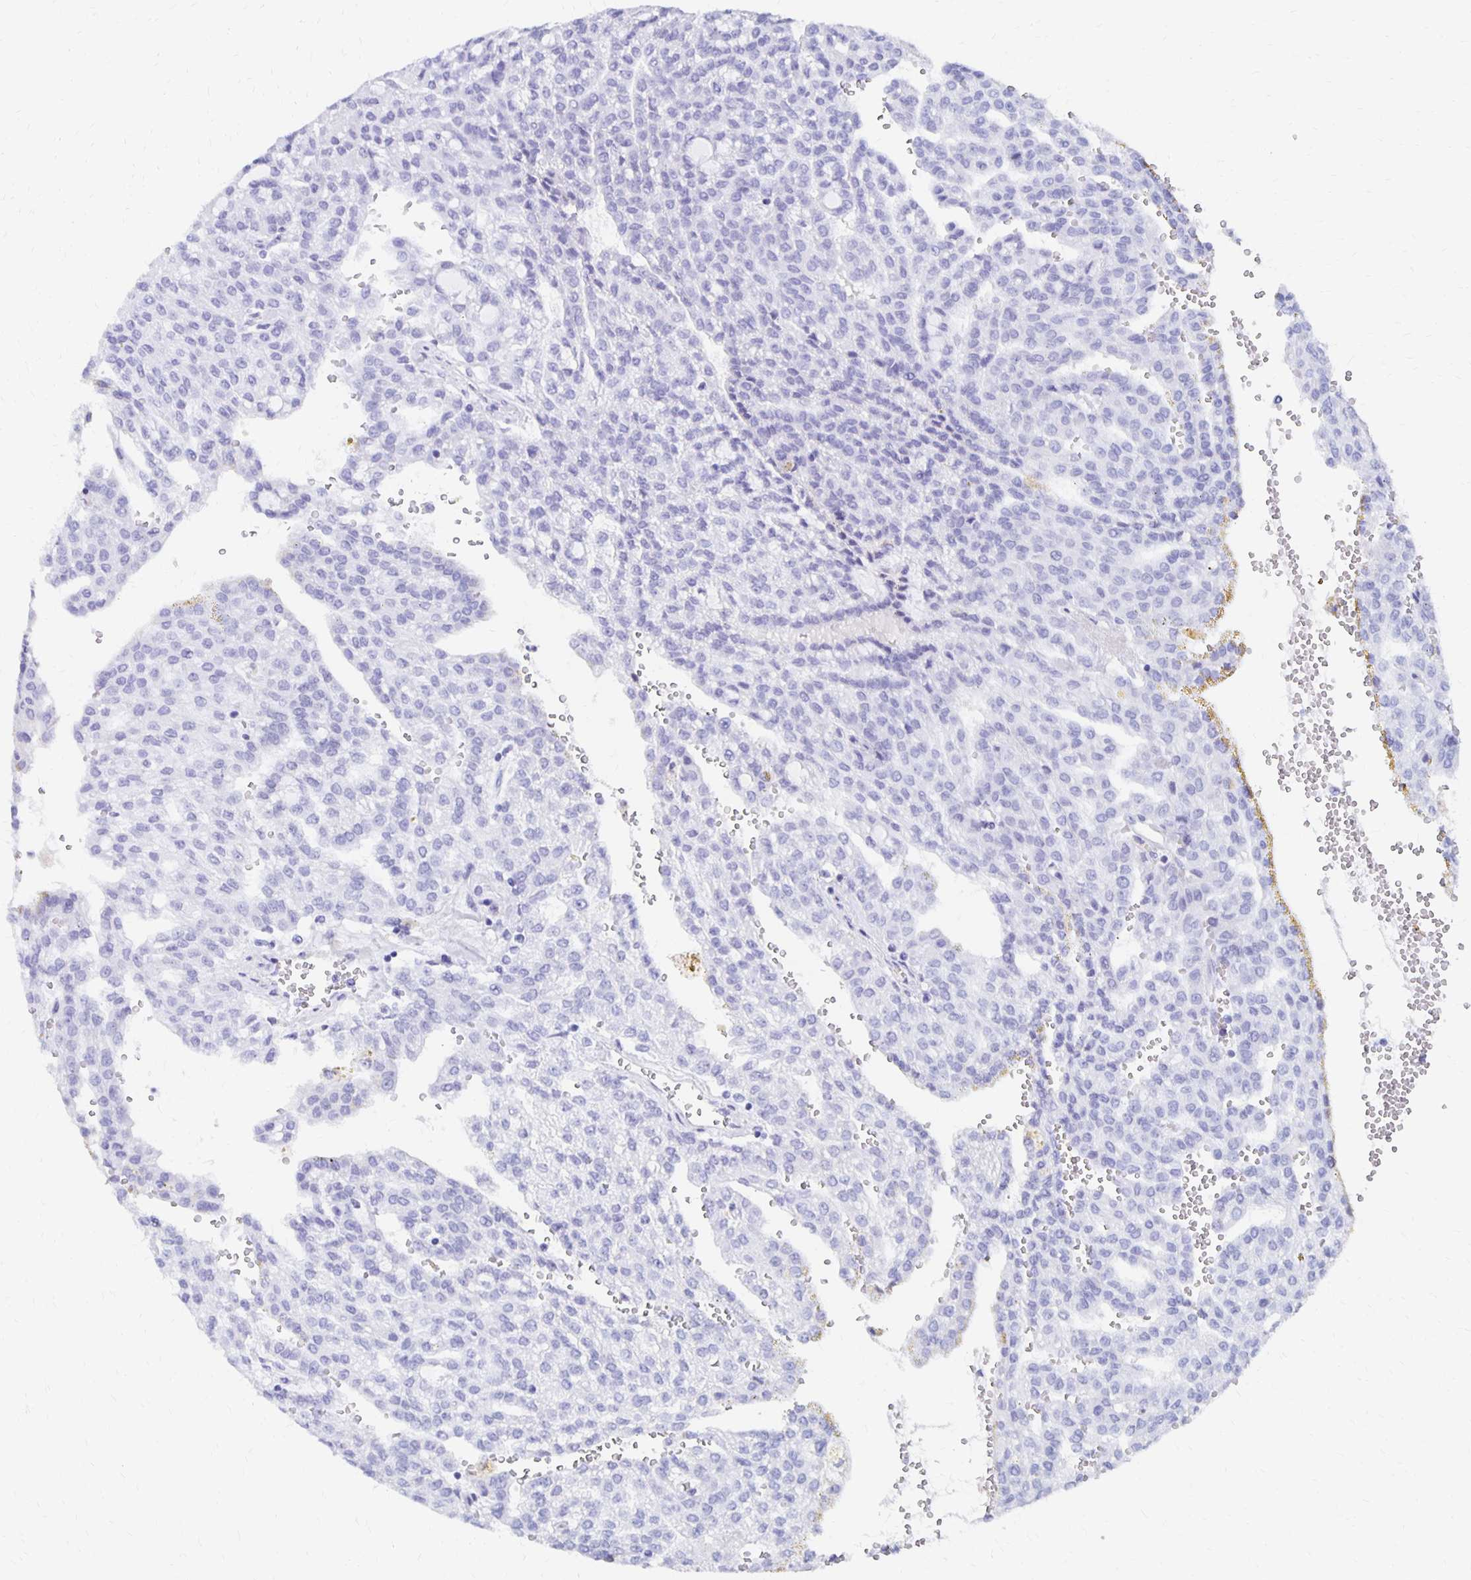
{"staining": {"intensity": "negative", "quantity": "none", "location": "none"}, "tissue": "renal cancer", "cell_type": "Tumor cells", "image_type": "cancer", "snomed": [{"axis": "morphology", "description": "Adenocarcinoma, NOS"}, {"axis": "topography", "description": "Kidney"}], "caption": "IHC image of renal cancer stained for a protein (brown), which demonstrates no expression in tumor cells.", "gene": "SYT2", "patient": {"sex": "male", "age": 63}}